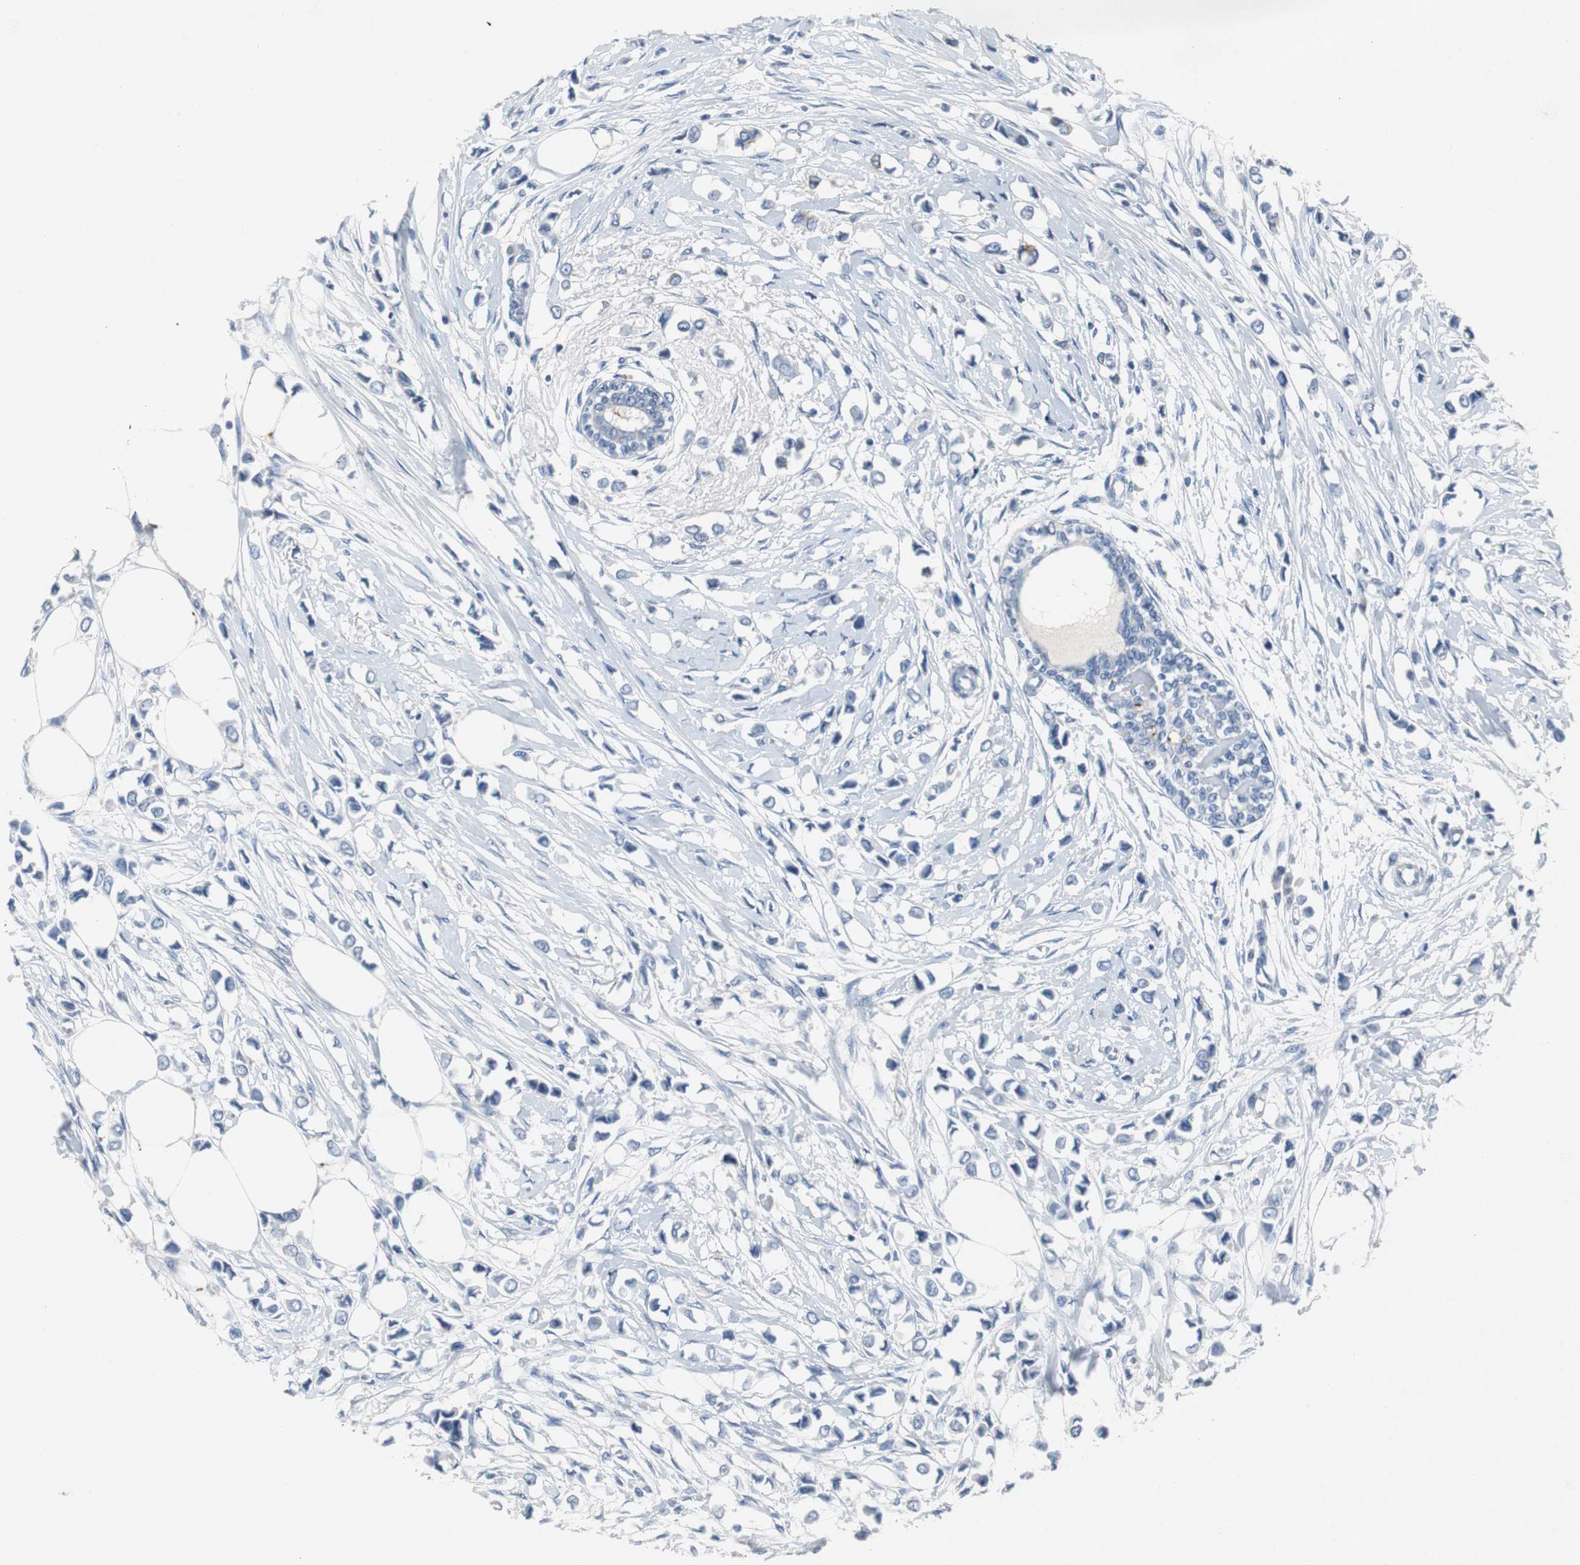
{"staining": {"intensity": "negative", "quantity": "none", "location": "none"}, "tissue": "breast cancer", "cell_type": "Tumor cells", "image_type": "cancer", "snomed": [{"axis": "morphology", "description": "Lobular carcinoma"}, {"axis": "topography", "description": "Breast"}], "caption": "Micrograph shows no protein expression in tumor cells of breast lobular carcinoma tissue.", "gene": "LRP2", "patient": {"sex": "female", "age": 51}}